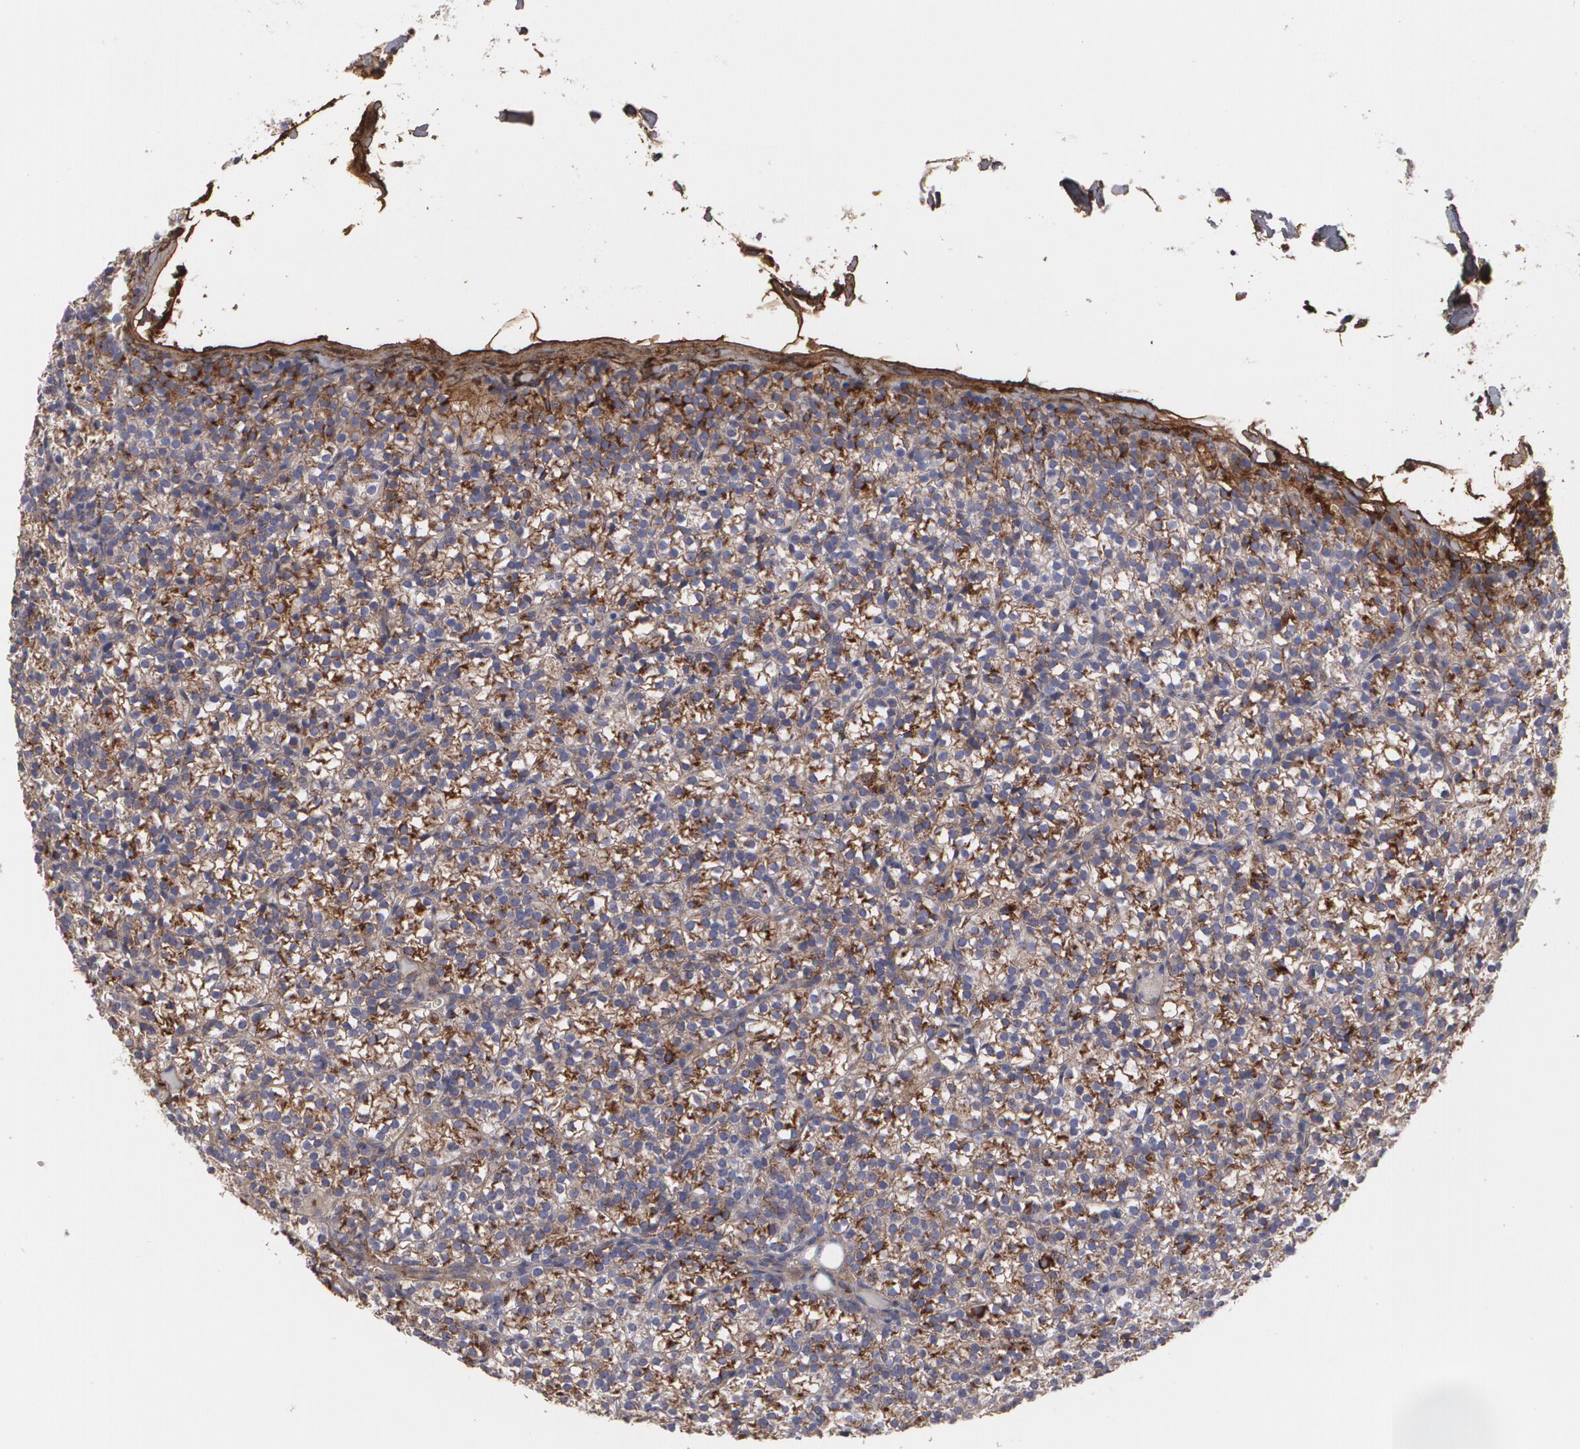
{"staining": {"intensity": "strong", "quantity": ">75%", "location": "cytoplasmic/membranous"}, "tissue": "parathyroid gland", "cell_type": "Glandular cells", "image_type": "normal", "snomed": [{"axis": "morphology", "description": "Normal tissue, NOS"}, {"axis": "topography", "description": "Parathyroid gland"}], "caption": "A brown stain shows strong cytoplasmic/membranous expression of a protein in glandular cells of unremarkable human parathyroid gland. Immunohistochemistry (ihc) stains the protein in brown and the nuclei are stained blue.", "gene": "FBLN1", "patient": {"sex": "female", "age": 17}}